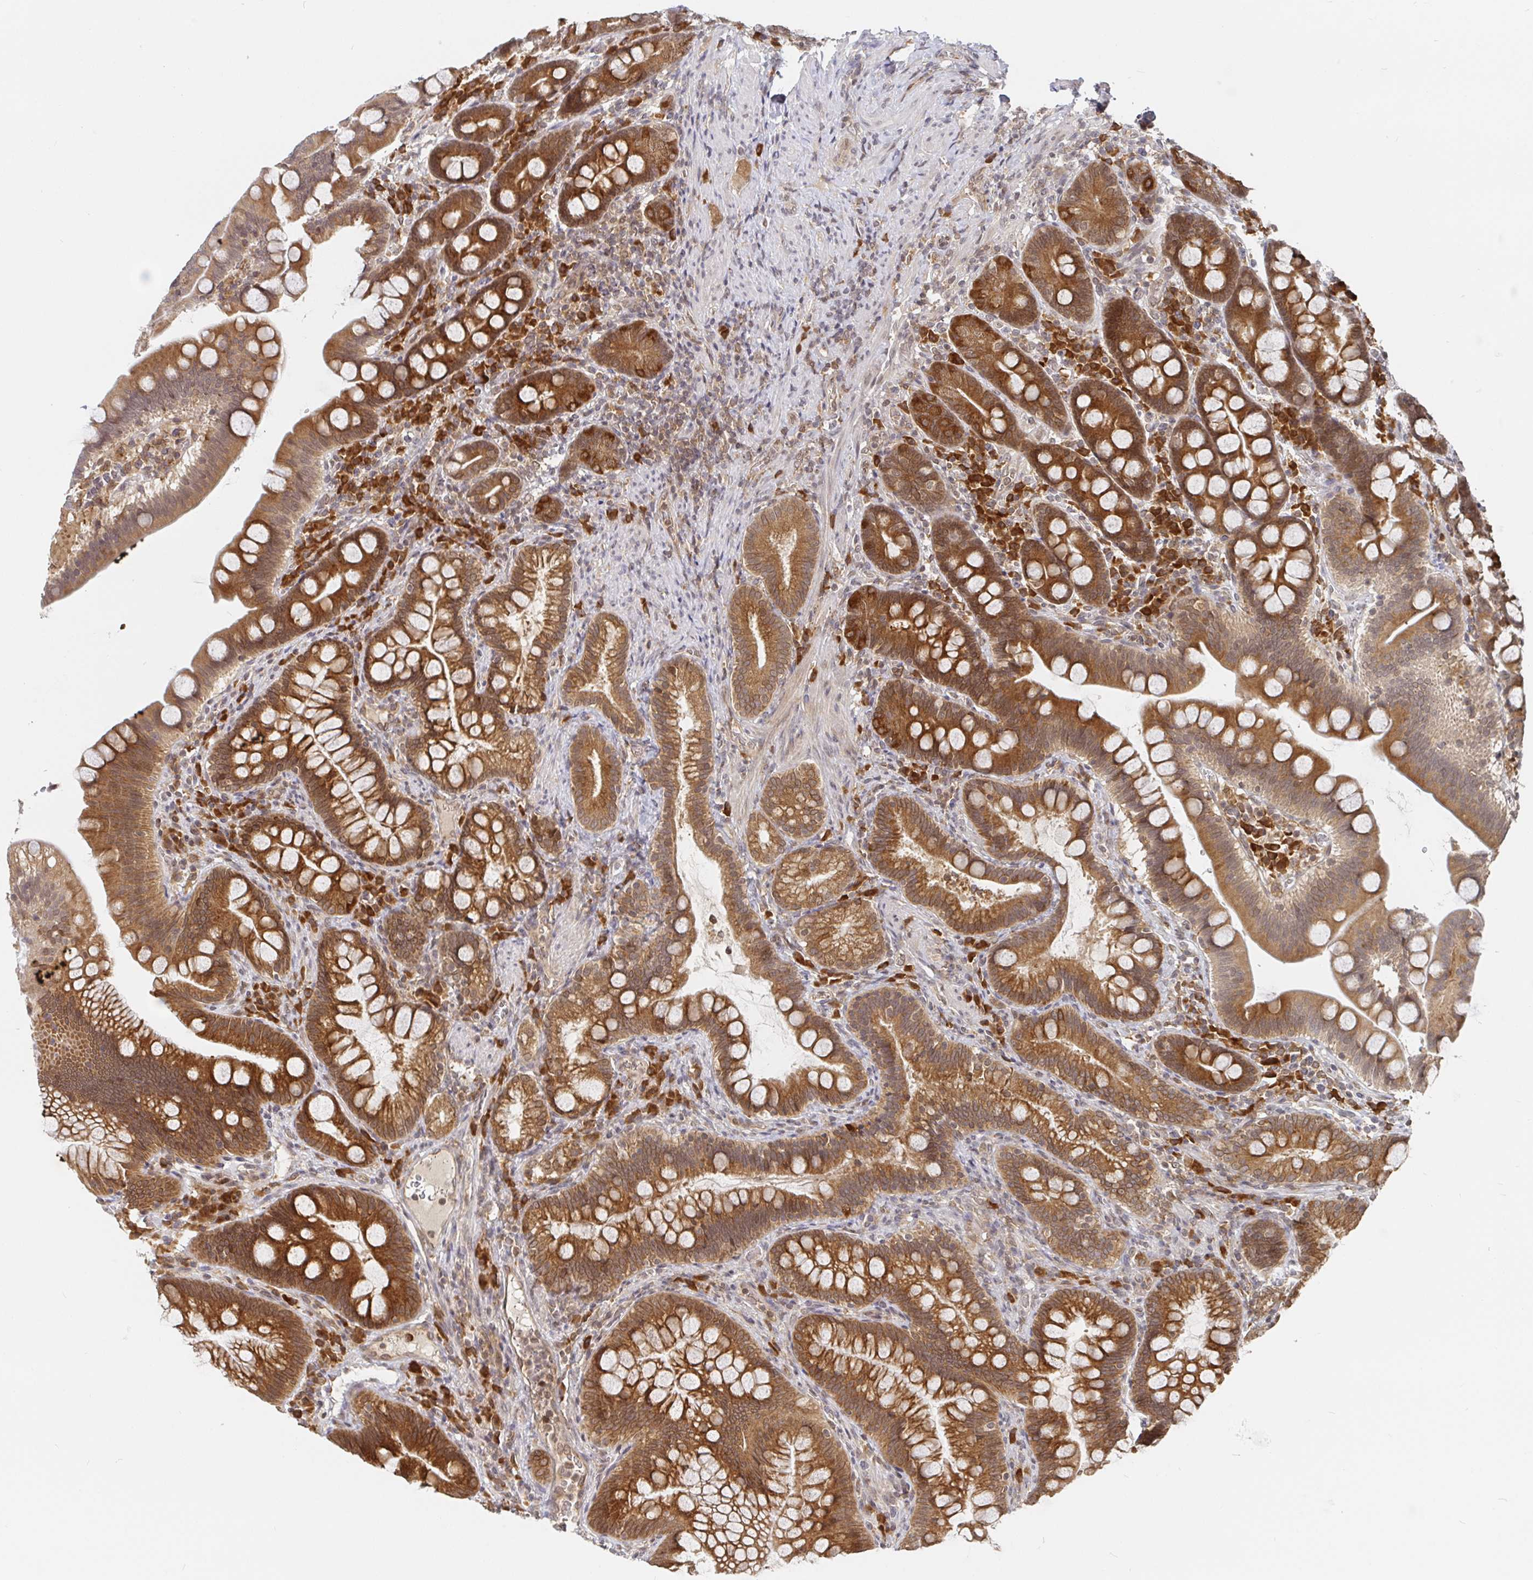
{"staining": {"intensity": "strong", "quantity": ">75%", "location": "cytoplasmic/membranous"}, "tissue": "duodenum", "cell_type": "Glandular cells", "image_type": "normal", "snomed": [{"axis": "morphology", "description": "Normal tissue, NOS"}, {"axis": "topography", "description": "Pancreas"}, {"axis": "topography", "description": "Duodenum"}], "caption": "Immunohistochemistry (IHC) photomicrograph of normal duodenum stained for a protein (brown), which displays high levels of strong cytoplasmic/membranous expression in approximately >75% of glandular cells.", "gene": "ALG1L2", "patient": {"sex": "male", "age": 59}}